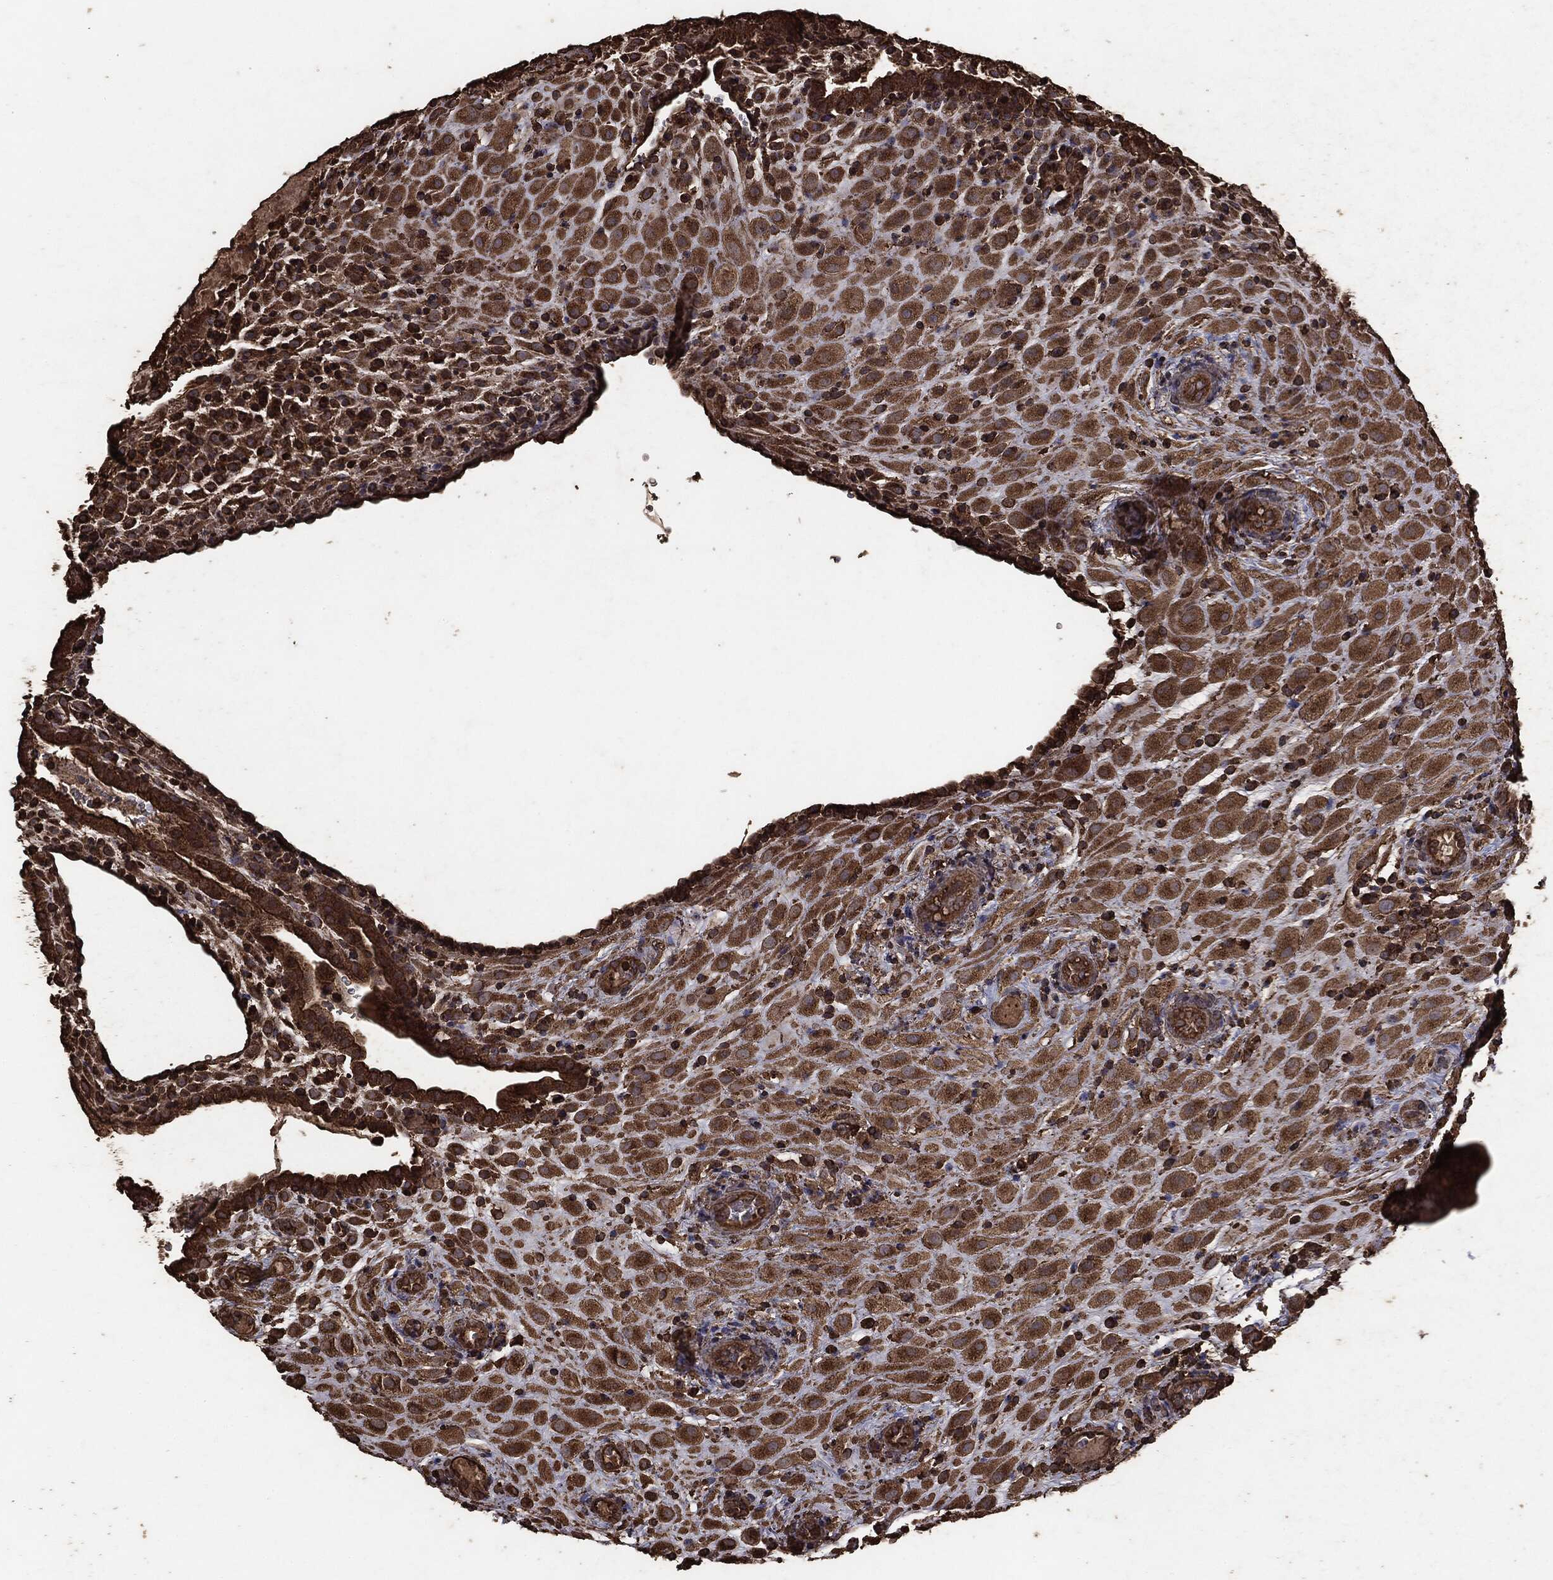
{"staining": {"intensity": "moderate", "quantity": ">75%", "location": "cytoplasmic/membranous"}, "tissue": "placenta", "cell_type": "Decidual cells", "image_type": "normal", "snomed": [{"axis": "morphology", "description": "Normal tissue, NOS"}, {"axis": "topography", "description": "Placenta"}], "caption": "Protein expression analysis of unremarkable placenta exhibits moderate cytoplasmic/membranous expression in about >75% of decidual cells. (DAB = brown stain, brightfield microscopy at high magnification).", "gene": "MTOR", "patient": {"sex": "female", "age": 19}}